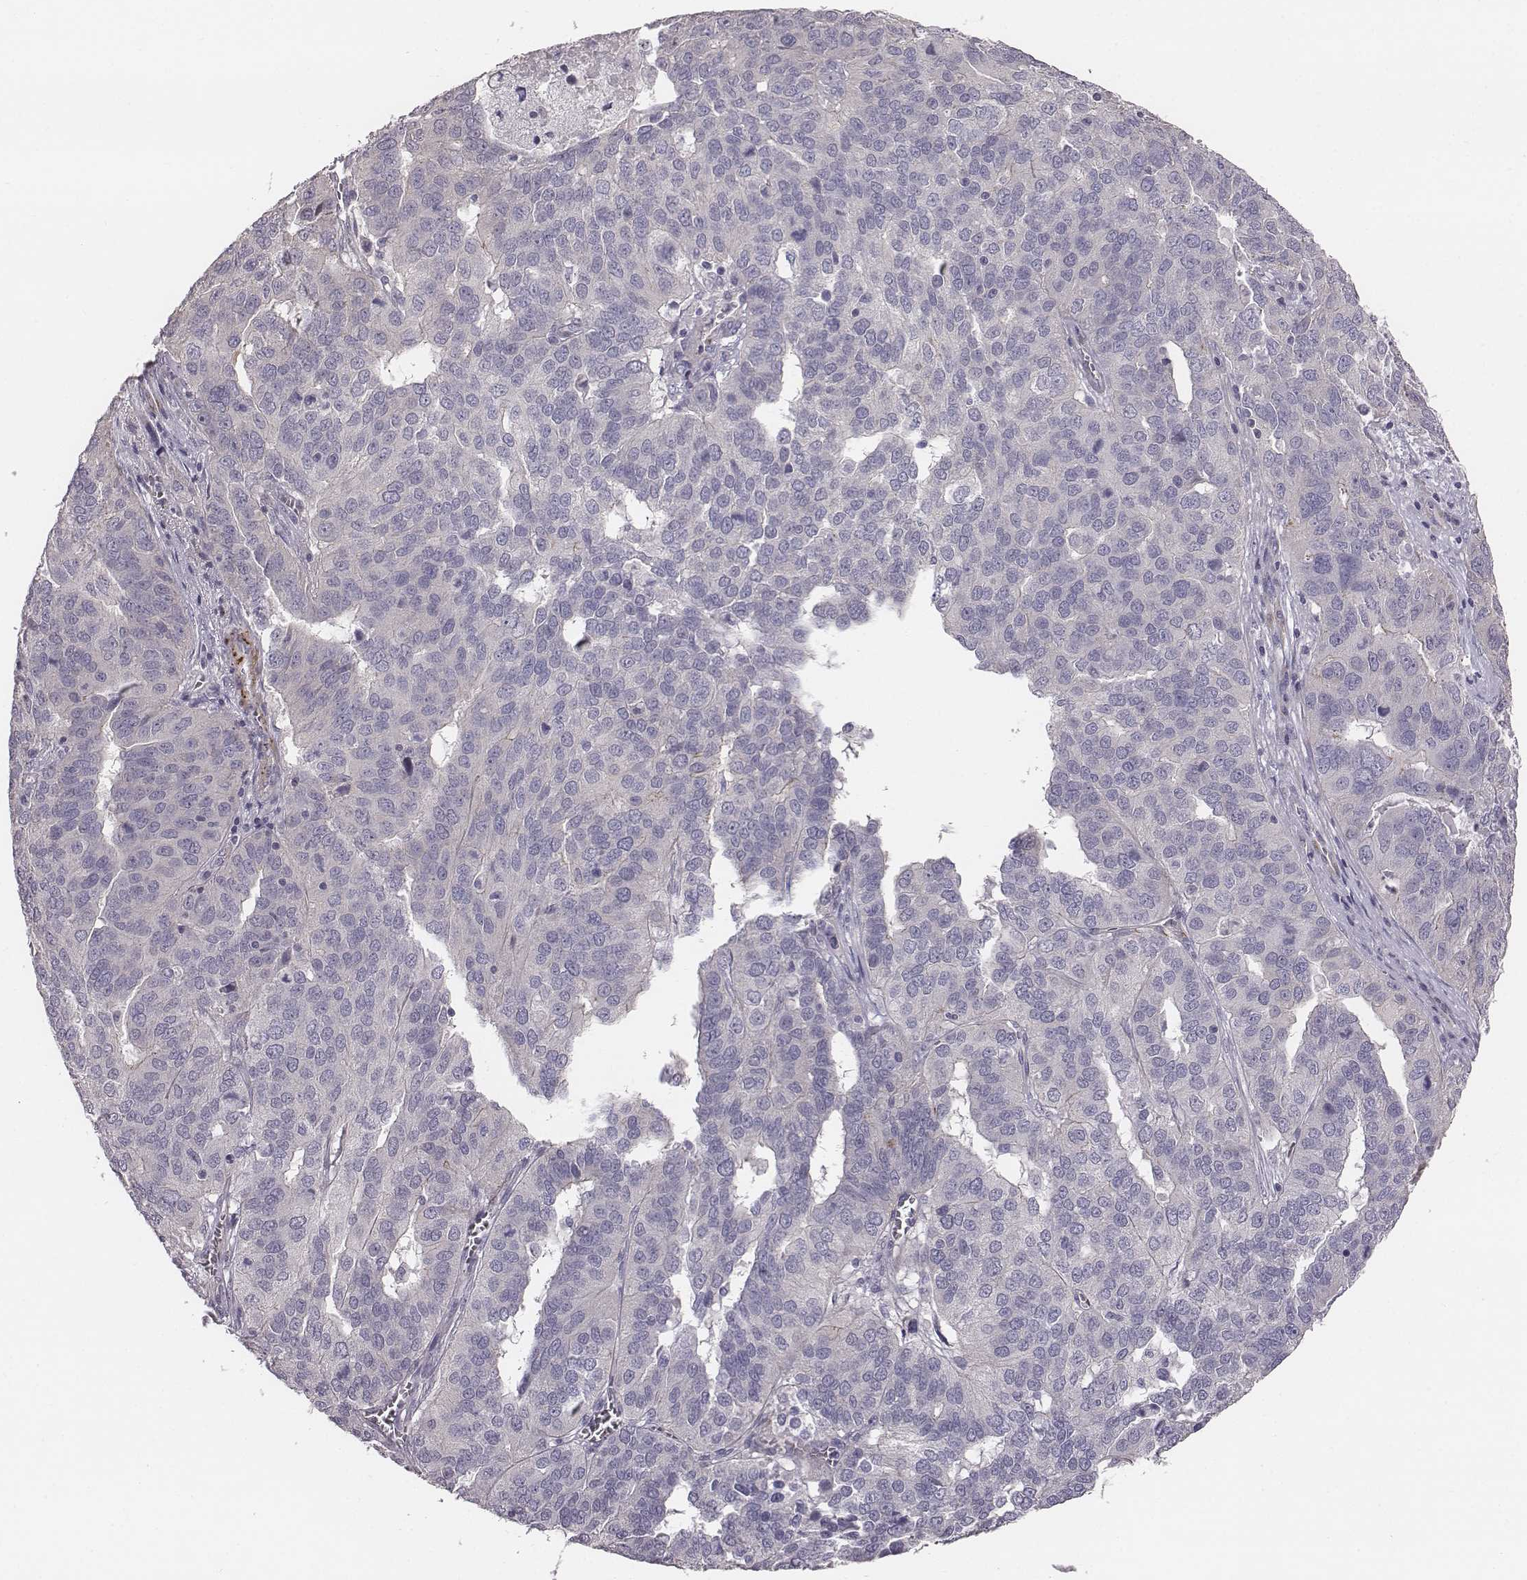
{"staining": {"intensity": "negative", "quantity": "none", "location": "none"}, "tissue": "ovarian cancer", "cell_type": "Tumor cells", "image_type": "cancer", "snomed": [{"axis": "morphology", "description": "Carcinoma, endometroid"}, {"axis": "topography", "description": "Soft tissue"}, {"axis": "topography", "description": "Ovary"}], "caption": "DAB (3,3'-diaminobenzidine) immunohistochemical staining of endometroid carcinoma (ovarian) demonstrates no significant positivity in tumor cells.", "gene": "PRKCZ", "patient": {"sex": "female", "age": 52}}